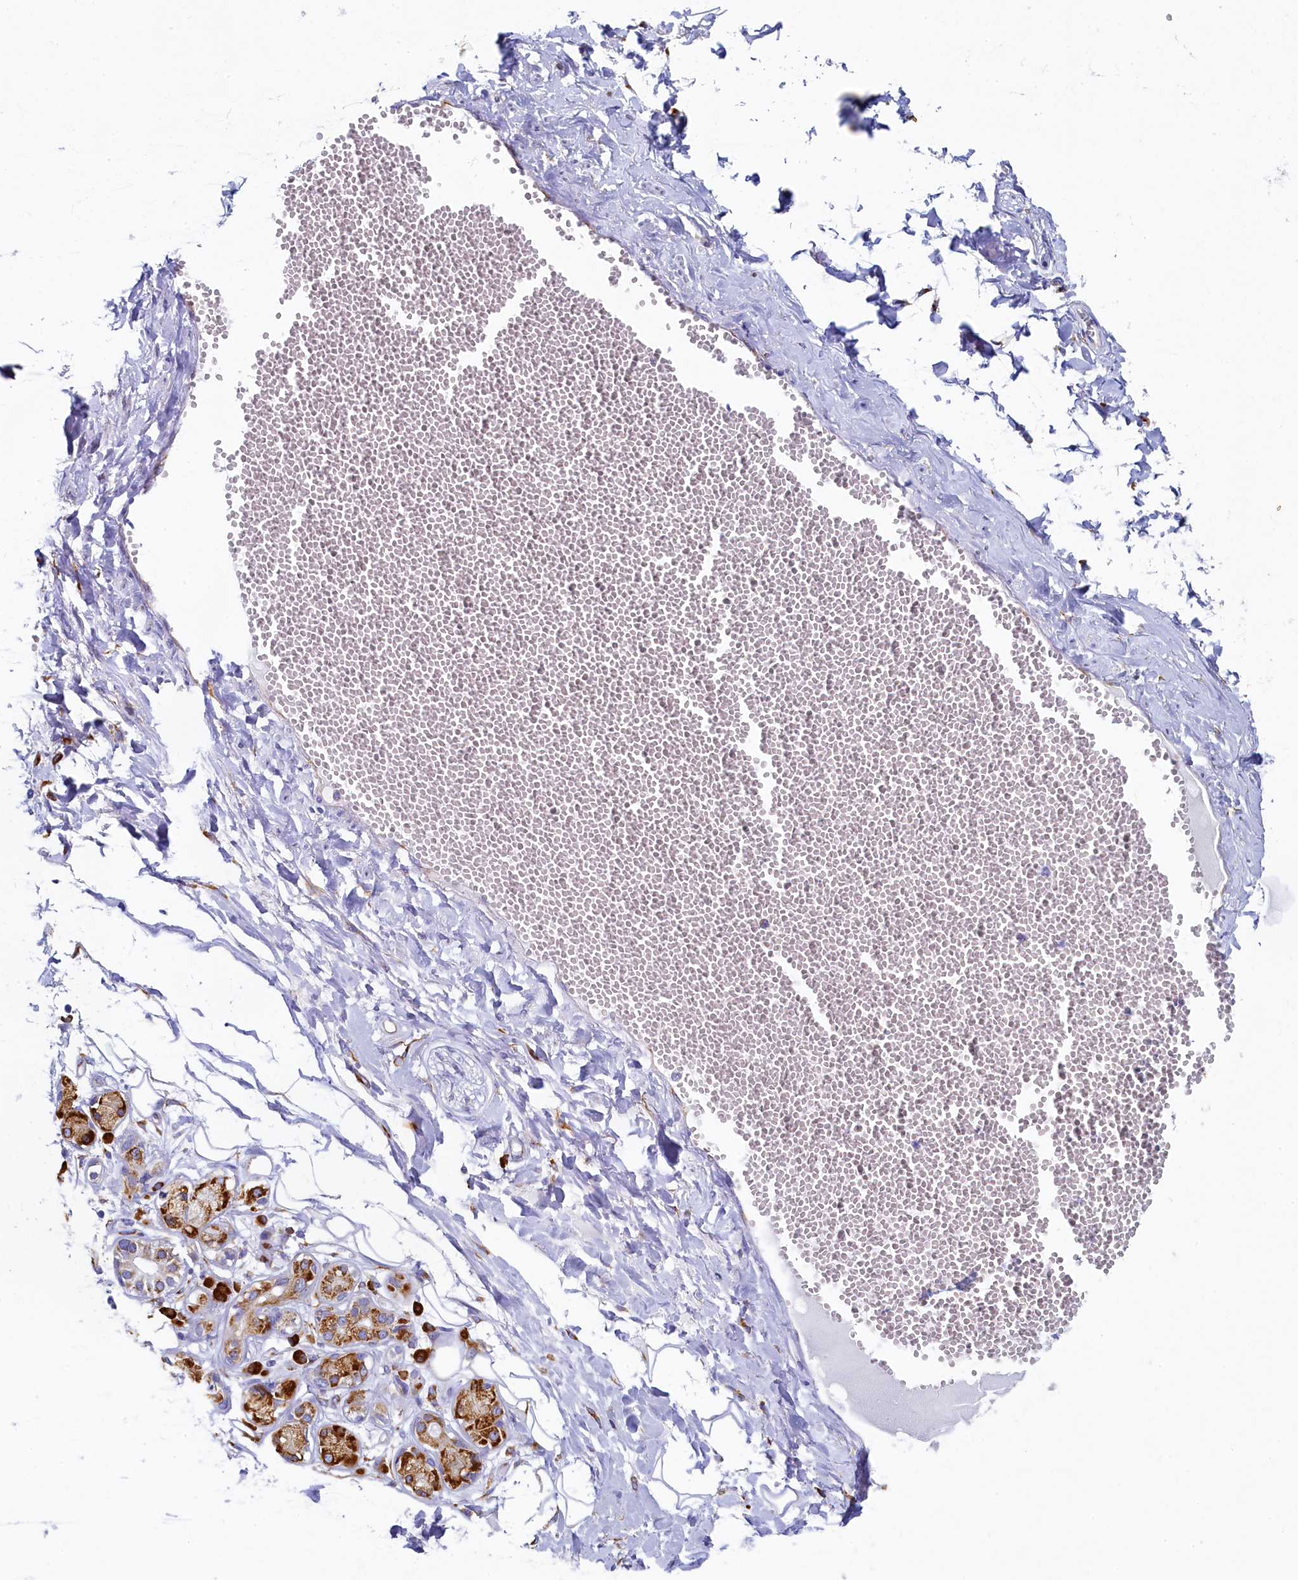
{"staining": {"intensity": "negative", "quantity": "none", "location": "none"}, "tissue": "adipose tissue", "cell_type": "Adipocytes", "image_type": "normal", "snomed": [{"axis": "morphology", "description": "Normal tissue, NOS"}, {"axis": "morphology", "description": "Inflammation, NOS"}, {"axis": "topography", "description": "Salivary gland"}, {"axis": "topography", "description": "Peripheral nerve tissue"}], "caption": "Immunohistochemical staining of normal adipose tissue displays no significant staining in adipocytes. Brightfield microscopy of IHC stained with DAB (brown) and hematoxylin (blue), captured at high magnification.", "gene": "TMEM18", "patient": {"sex": "female", "age": 75}}